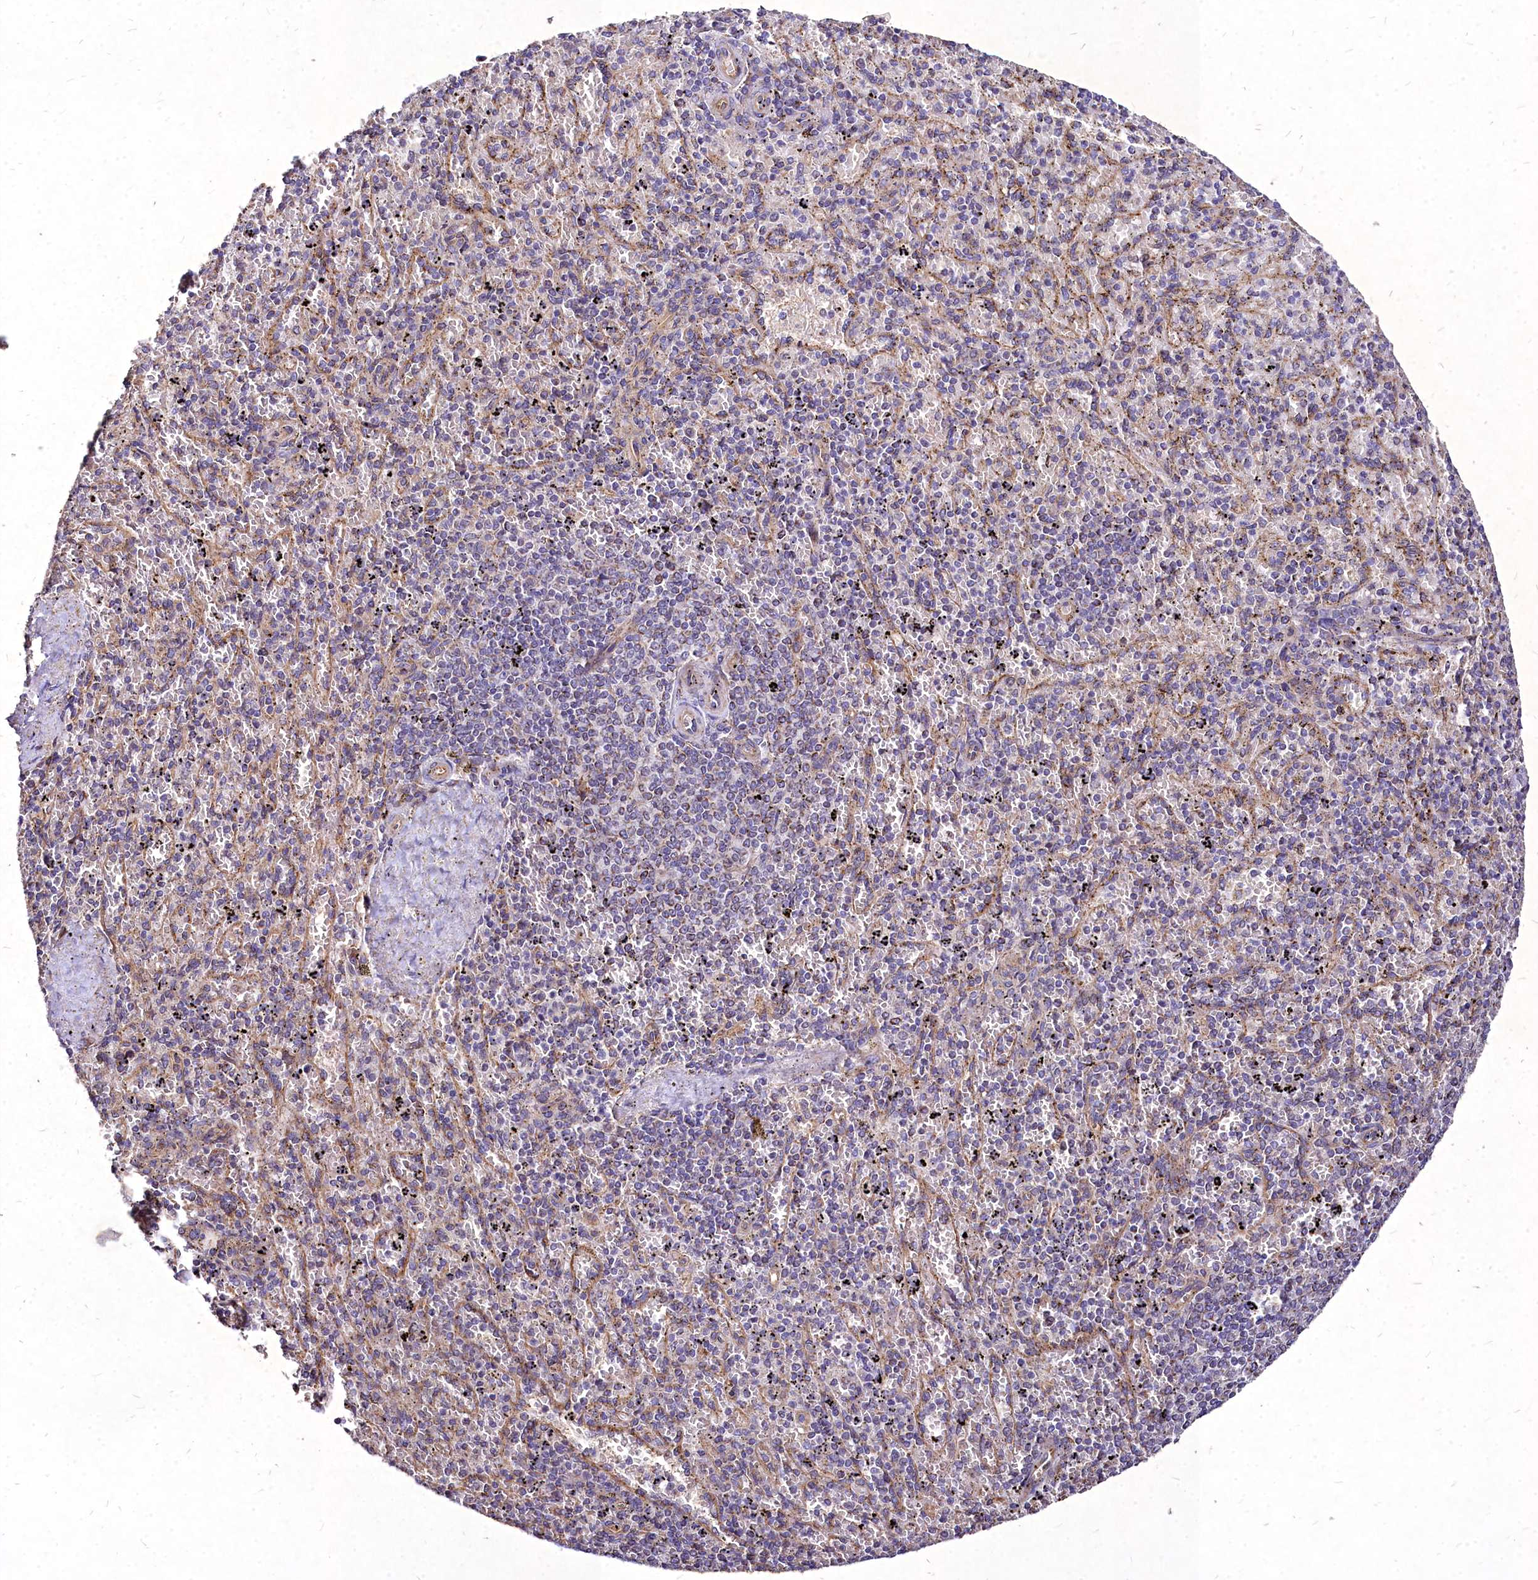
{"staining": {"intensity": "negative", "quantity": "none", "location": "none"}, "tissue": "spleen", "cell_type": "Cells in red pulp", "image_type": "normal", "snomed": [{"axis": "morphology", "description": "Normal tissue, NOS"}, {"axis": "topography", "description": "Spleen"}], "caption": "Immunohistochemistry of unremarkable spleen shows no expression in cells in red pulp. (DAB (3,3'-diaminobenzidine) immunohistochemistry (IHC) with hematoxylin counter stain).", "gene": "SKA1", "patient": {"sex": "male", "age": 82}}